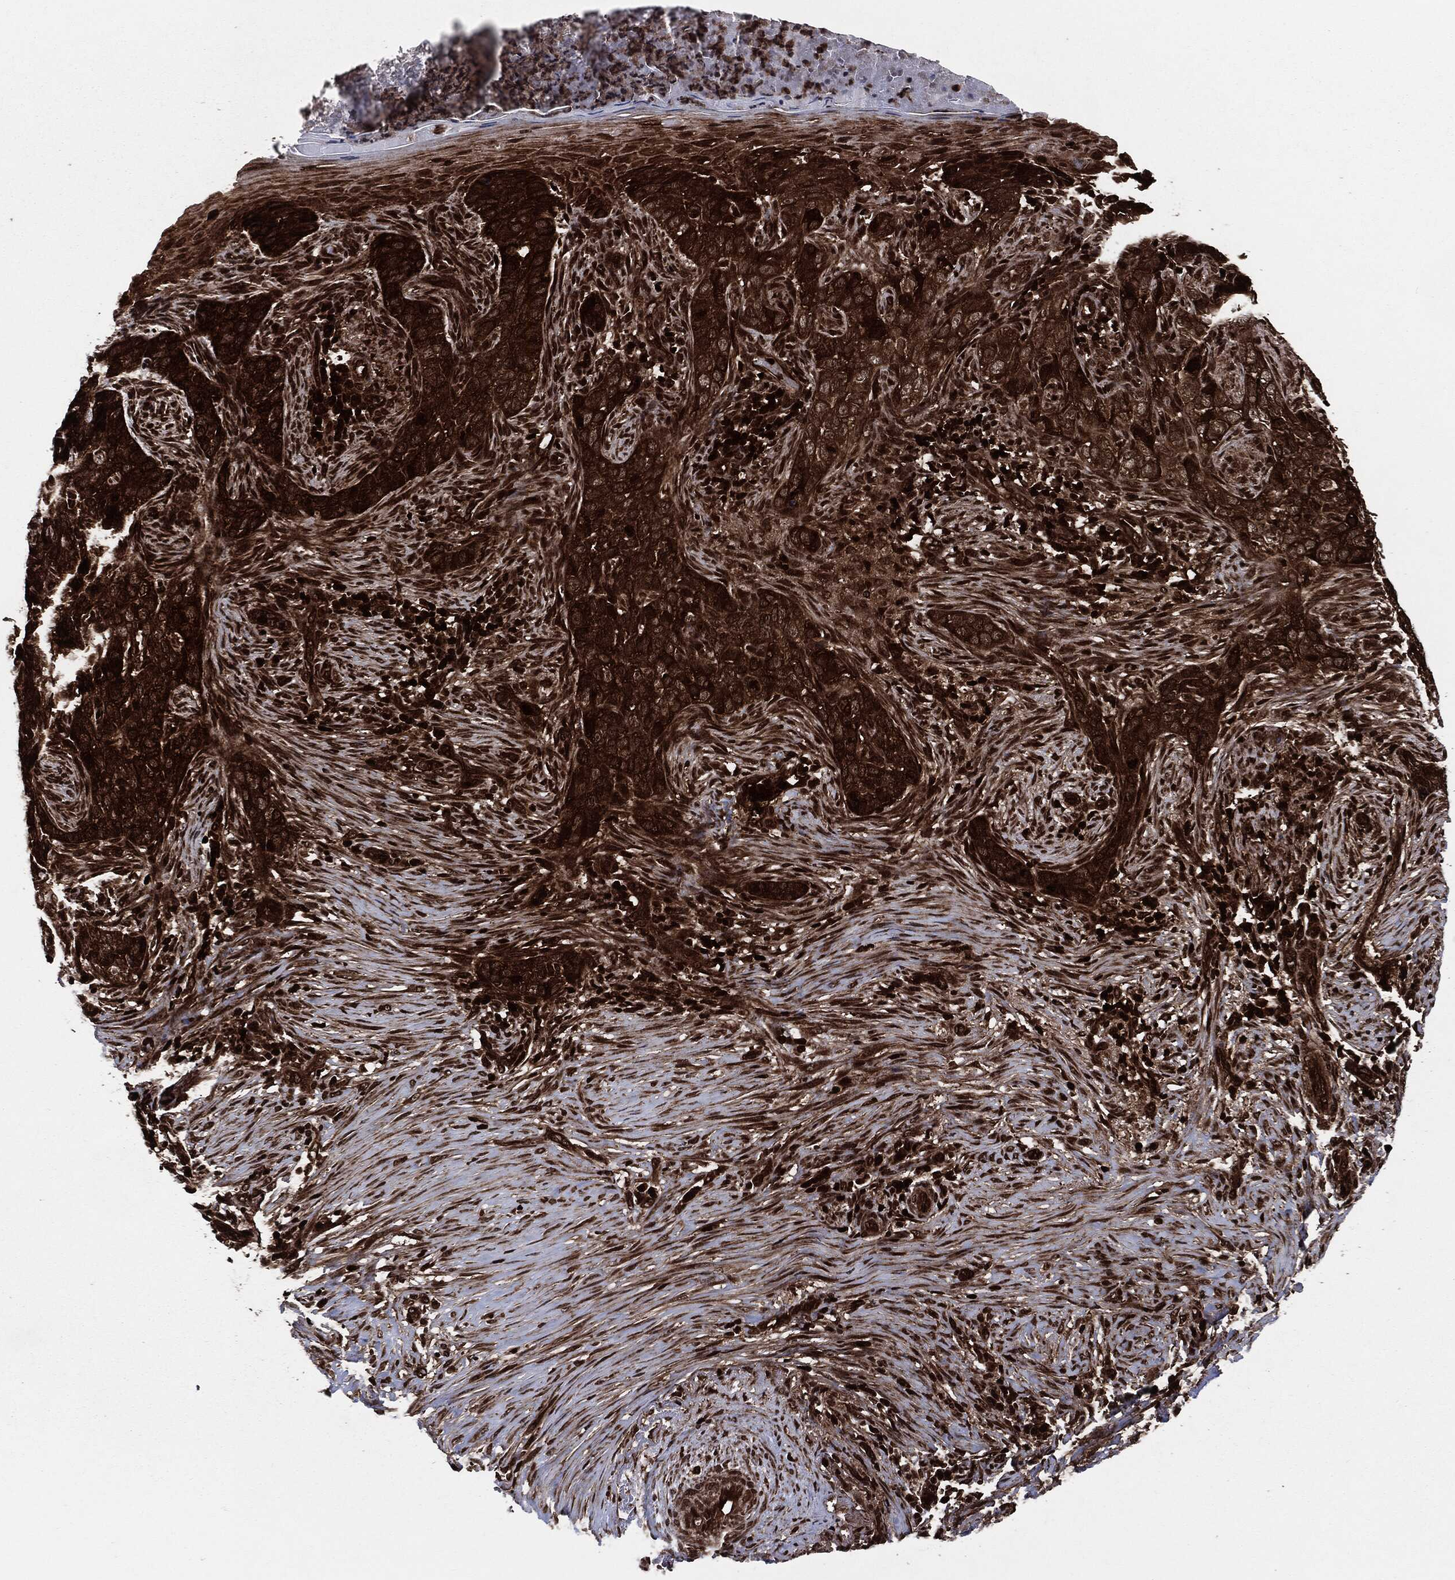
{"staining": {"intensity": "strong", "quantity": ">75%", "location": "cytoplasmic/membranous"}, "tissue": "skin cancer", "cell_type": "Tumor cells", "image_type": "cancer", "snomed": [{"axis": "morphology", "description": "Squamous cell carcinoma, NOS"}, {"axis": "topography", "description": "Skin"}], "caption": "Strong cytoplasmic/membranous protein positivity is present in approximately >75% of tumor cells in skin cancer (squamous cell carcinoma).", "gene": "YWHAB", "patient": {"sex": "male", "age": 88}}